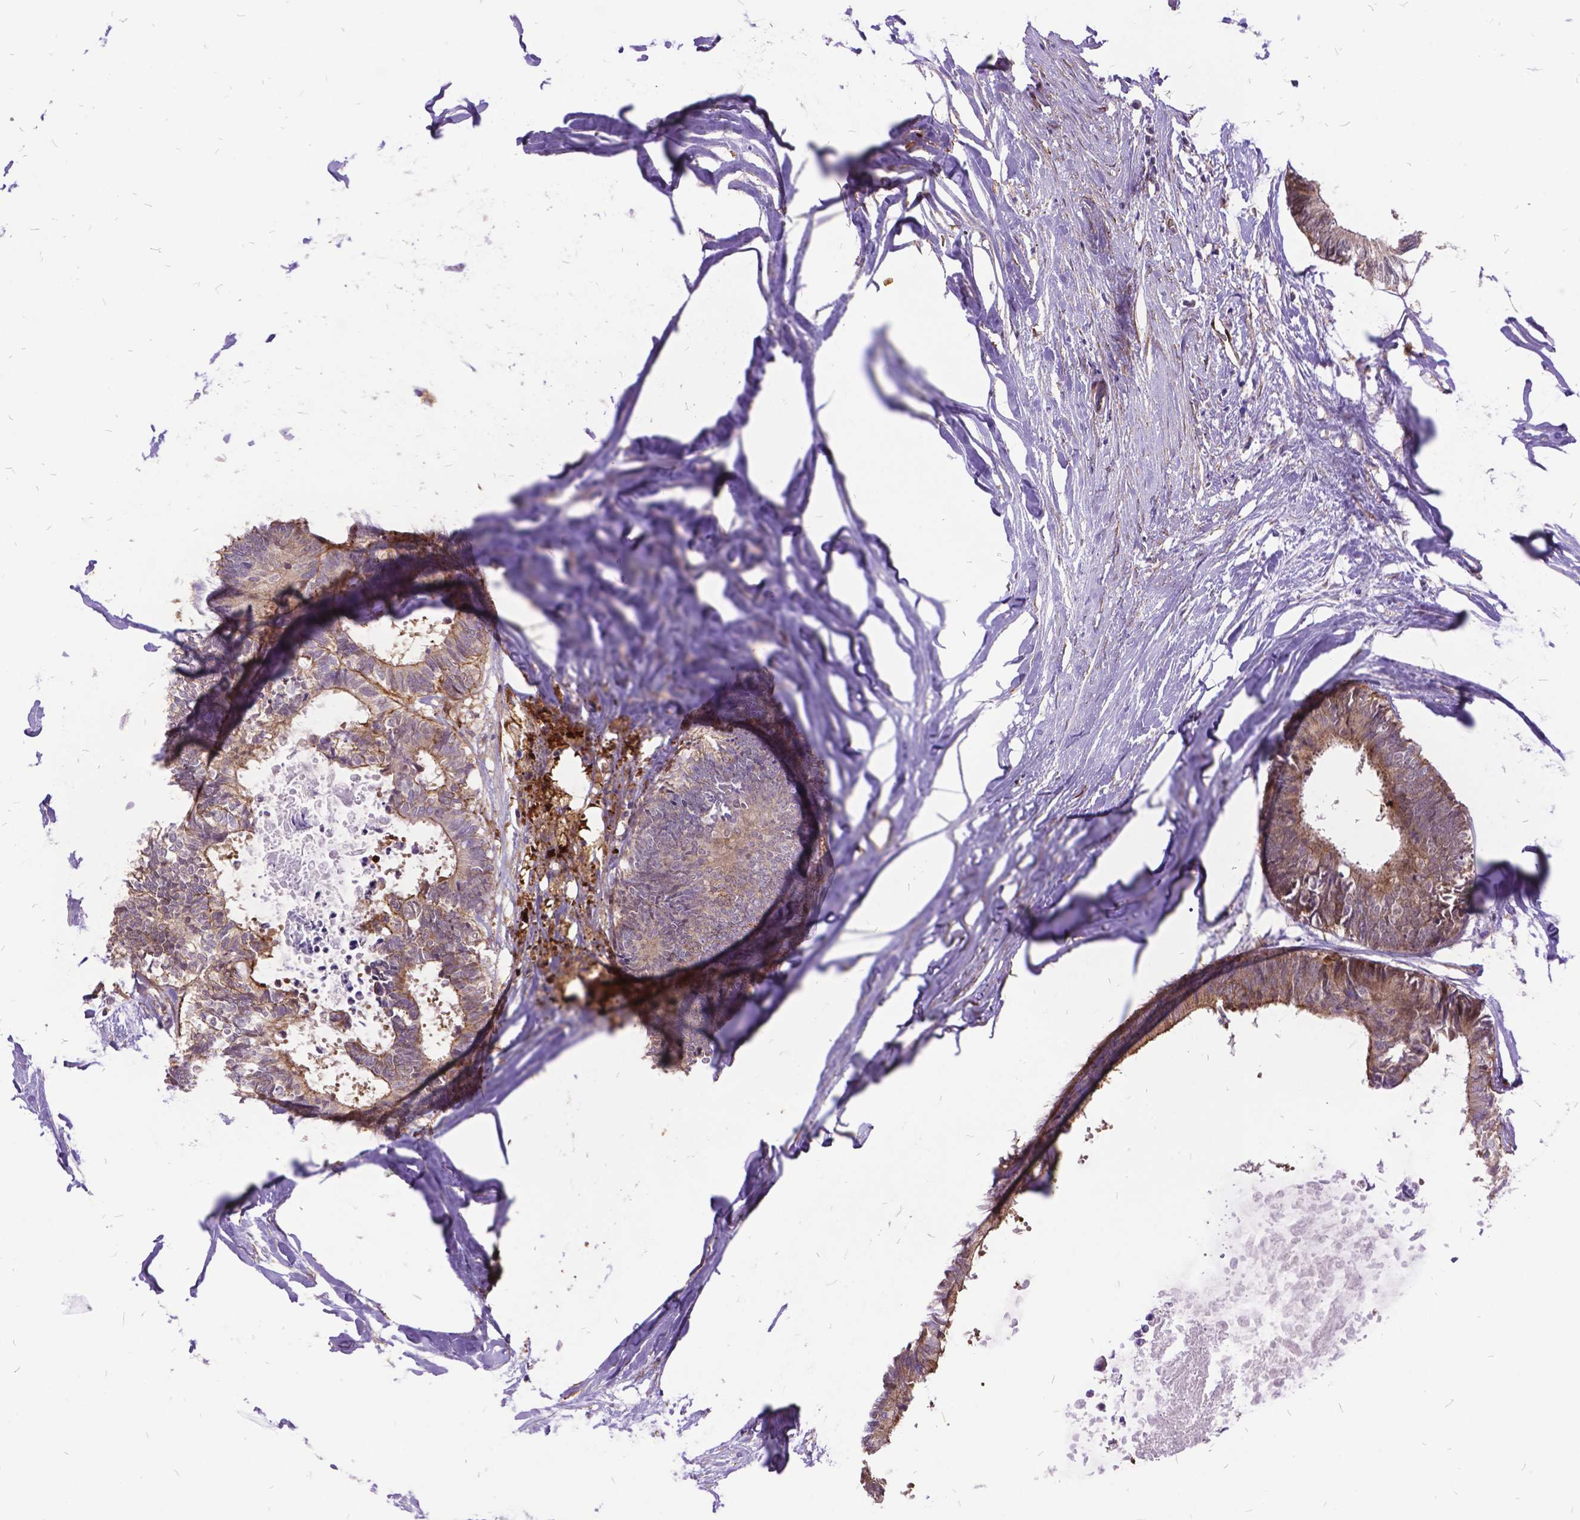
{"staining": {"intensity": "weak", "quantity": ">75%", "location": "cytoplasmic/membranous"}, "tissue": "colorectal cancer", "cell_type": "Tumor cells", "image_type": "cancer", "snomed": [{"axis": "morphology", "description": "Adenocarcinoma, NOS"}, {"axis": "topography", "description": "Colon"}, {"axis": "topography", "description": "Rectum"}], "caption": "Colorectal cancer (adenocarcinoma) stained with a brown dye demonstrates weak cytoplasmic/membranous positive expression in about >75% of tumor cells.", "gene": "GRB7", "patient": {"sex": "male", "age": 57}}